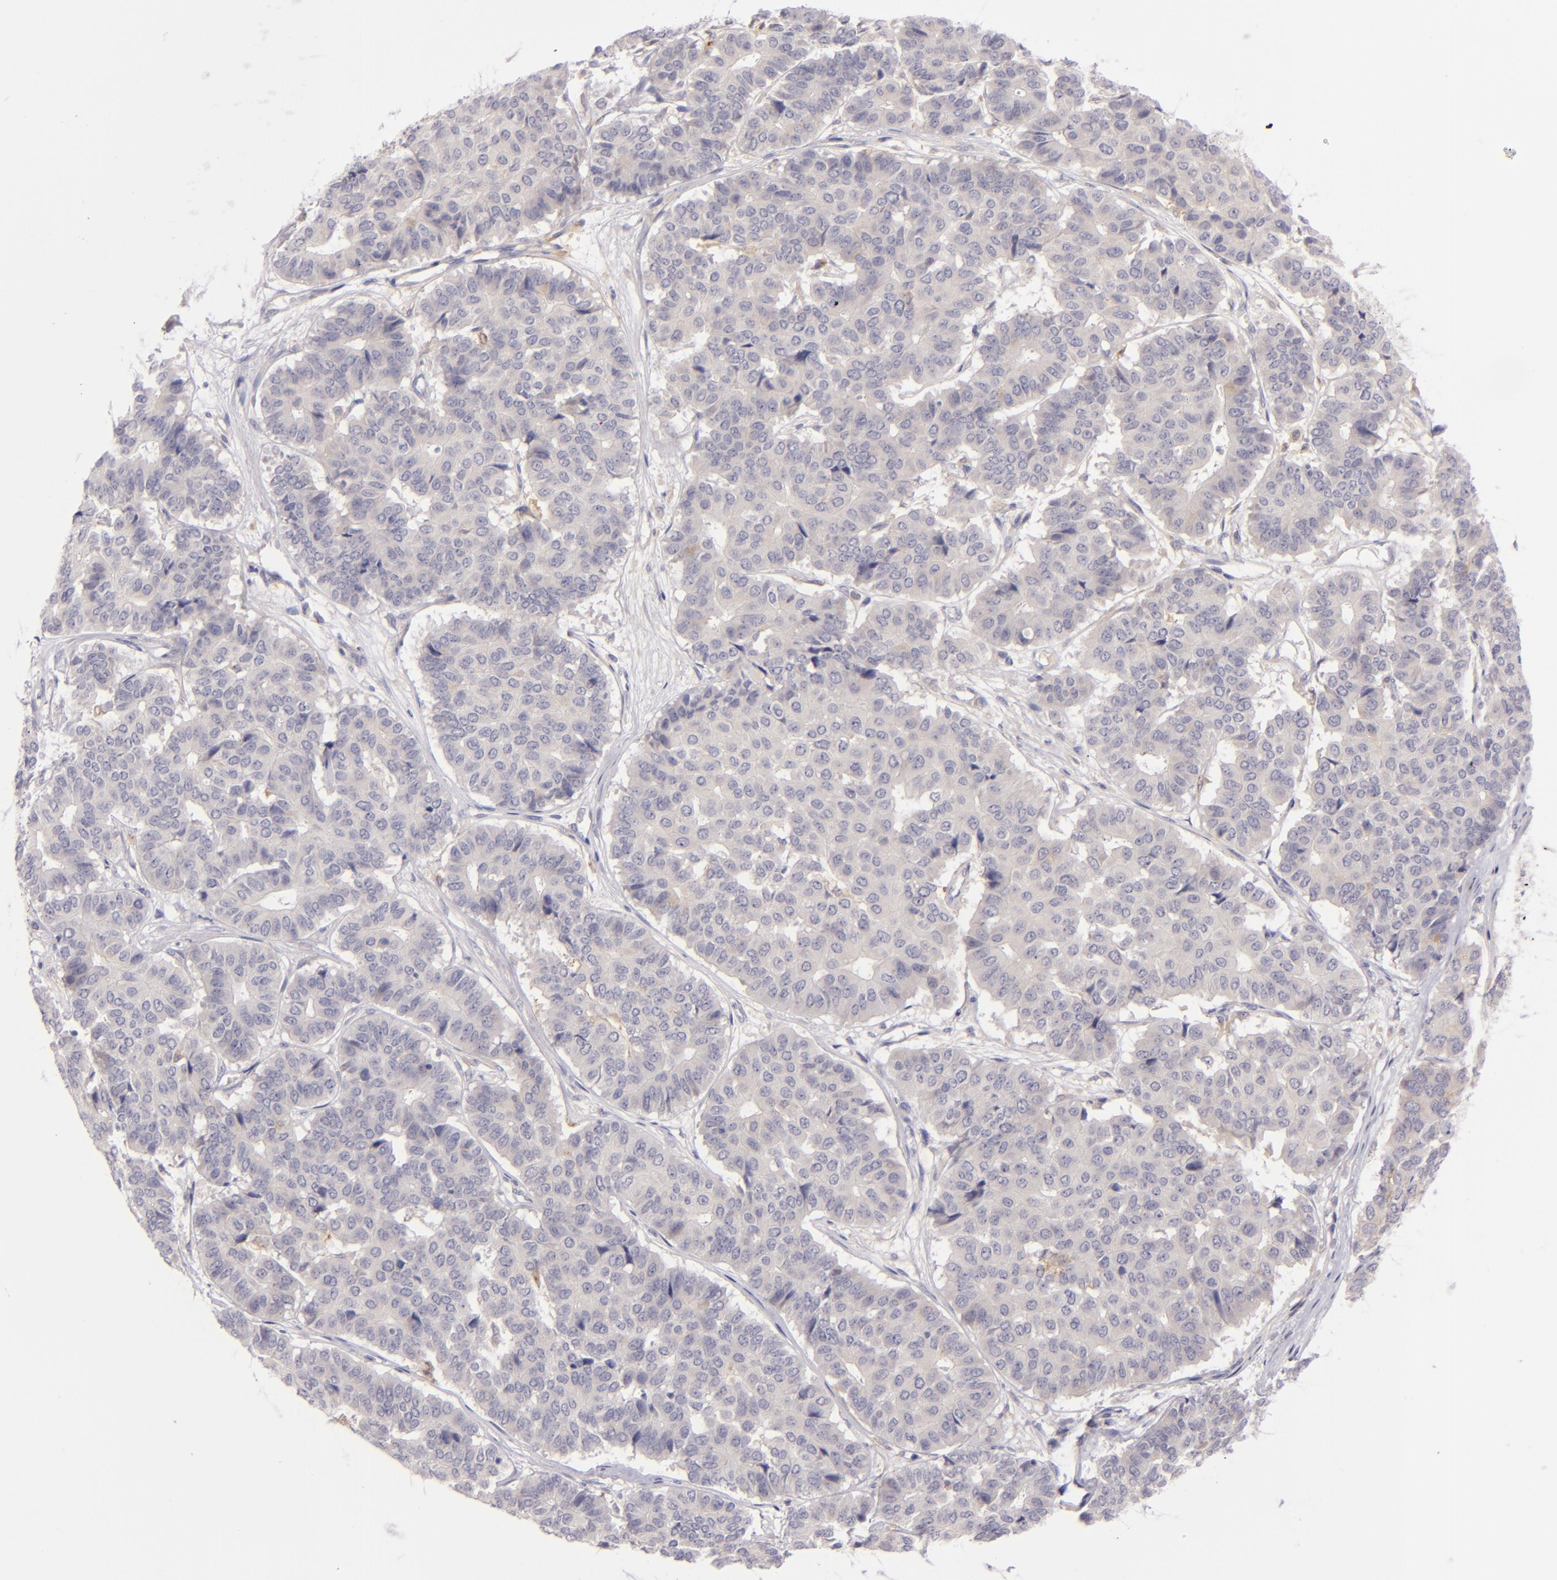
{"staining": {"intensity": "weak", "quantity": "<25%", "location": "cytoplasmic/membranous"}, "tissue": "pancreatic cancer", "cell_type": "Tumor cells", "image_type": "cancer", "snomed": [{"axis": "morphology", "description": "Adenocarcinoma, NOS"}, {"axis": "topography", "description": "Pancreas"}], "caption": "Immunohistochemistry photomicrograph of pancreatic cancer (adenocarcinoma) stained for a protein (brown), which reveals no expression in tumor cells.", "gene": "CD83", "patient": {"sex": "male", "age": 50}}